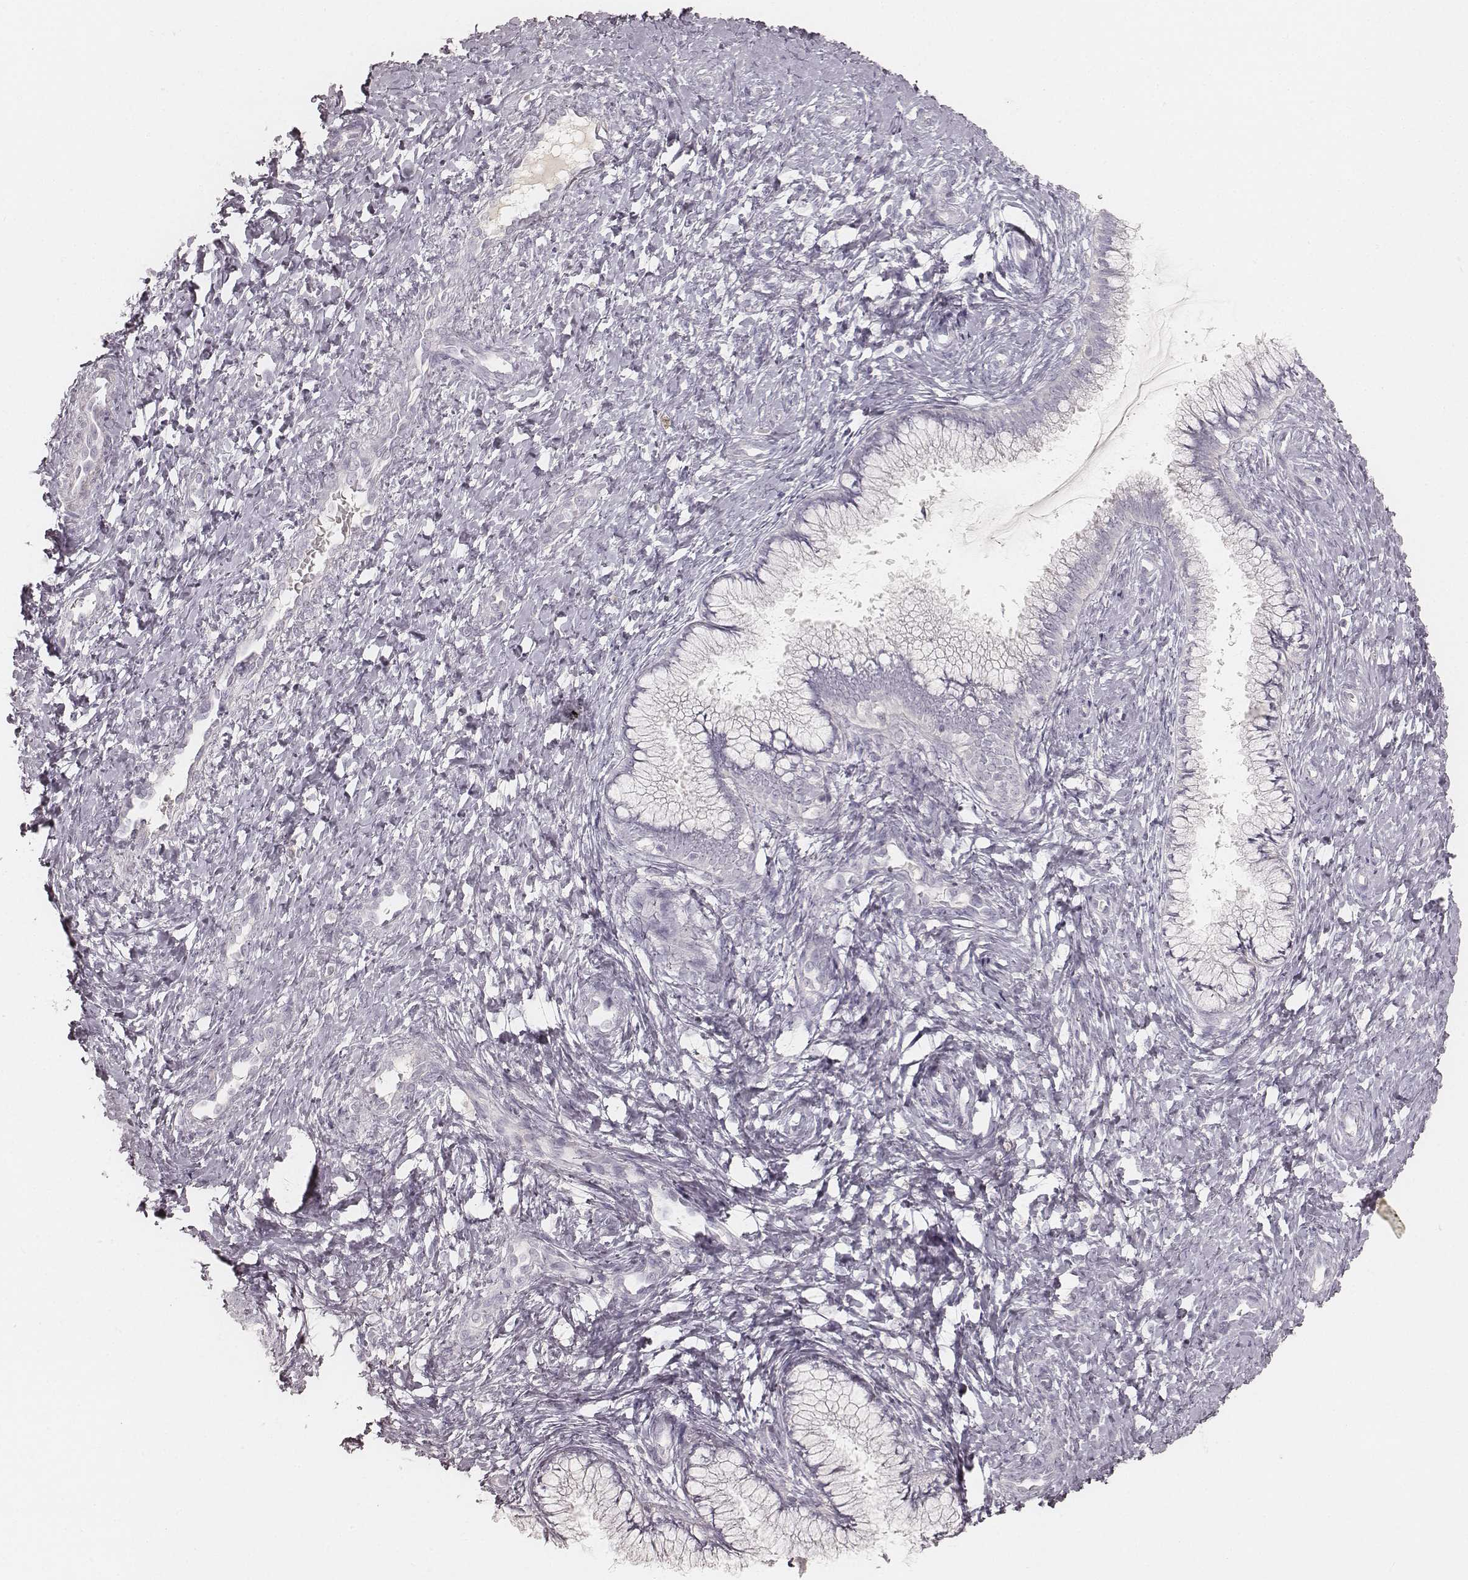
{"staining": {"intensity": "negative", "quantity": "none", "location": "none"}, "tissue": "cervix", "cell_type": "Glandular cells", "image_type": "normal", "snomed": [{"axis": "morphology", "description": "Normal tissue, NOS"}, {"axis": "topography", "description": "Cervix"}], "caption": "There is no significant positivity in glandular cells of cervix. The staining was performed using DAB to visualize the protein expression in brown, while the nuclei were stained in blue with hematoxylin (Magnification: 20x).", "gene": "KRT31", "patient": {"sex": "female", "age": 37}}